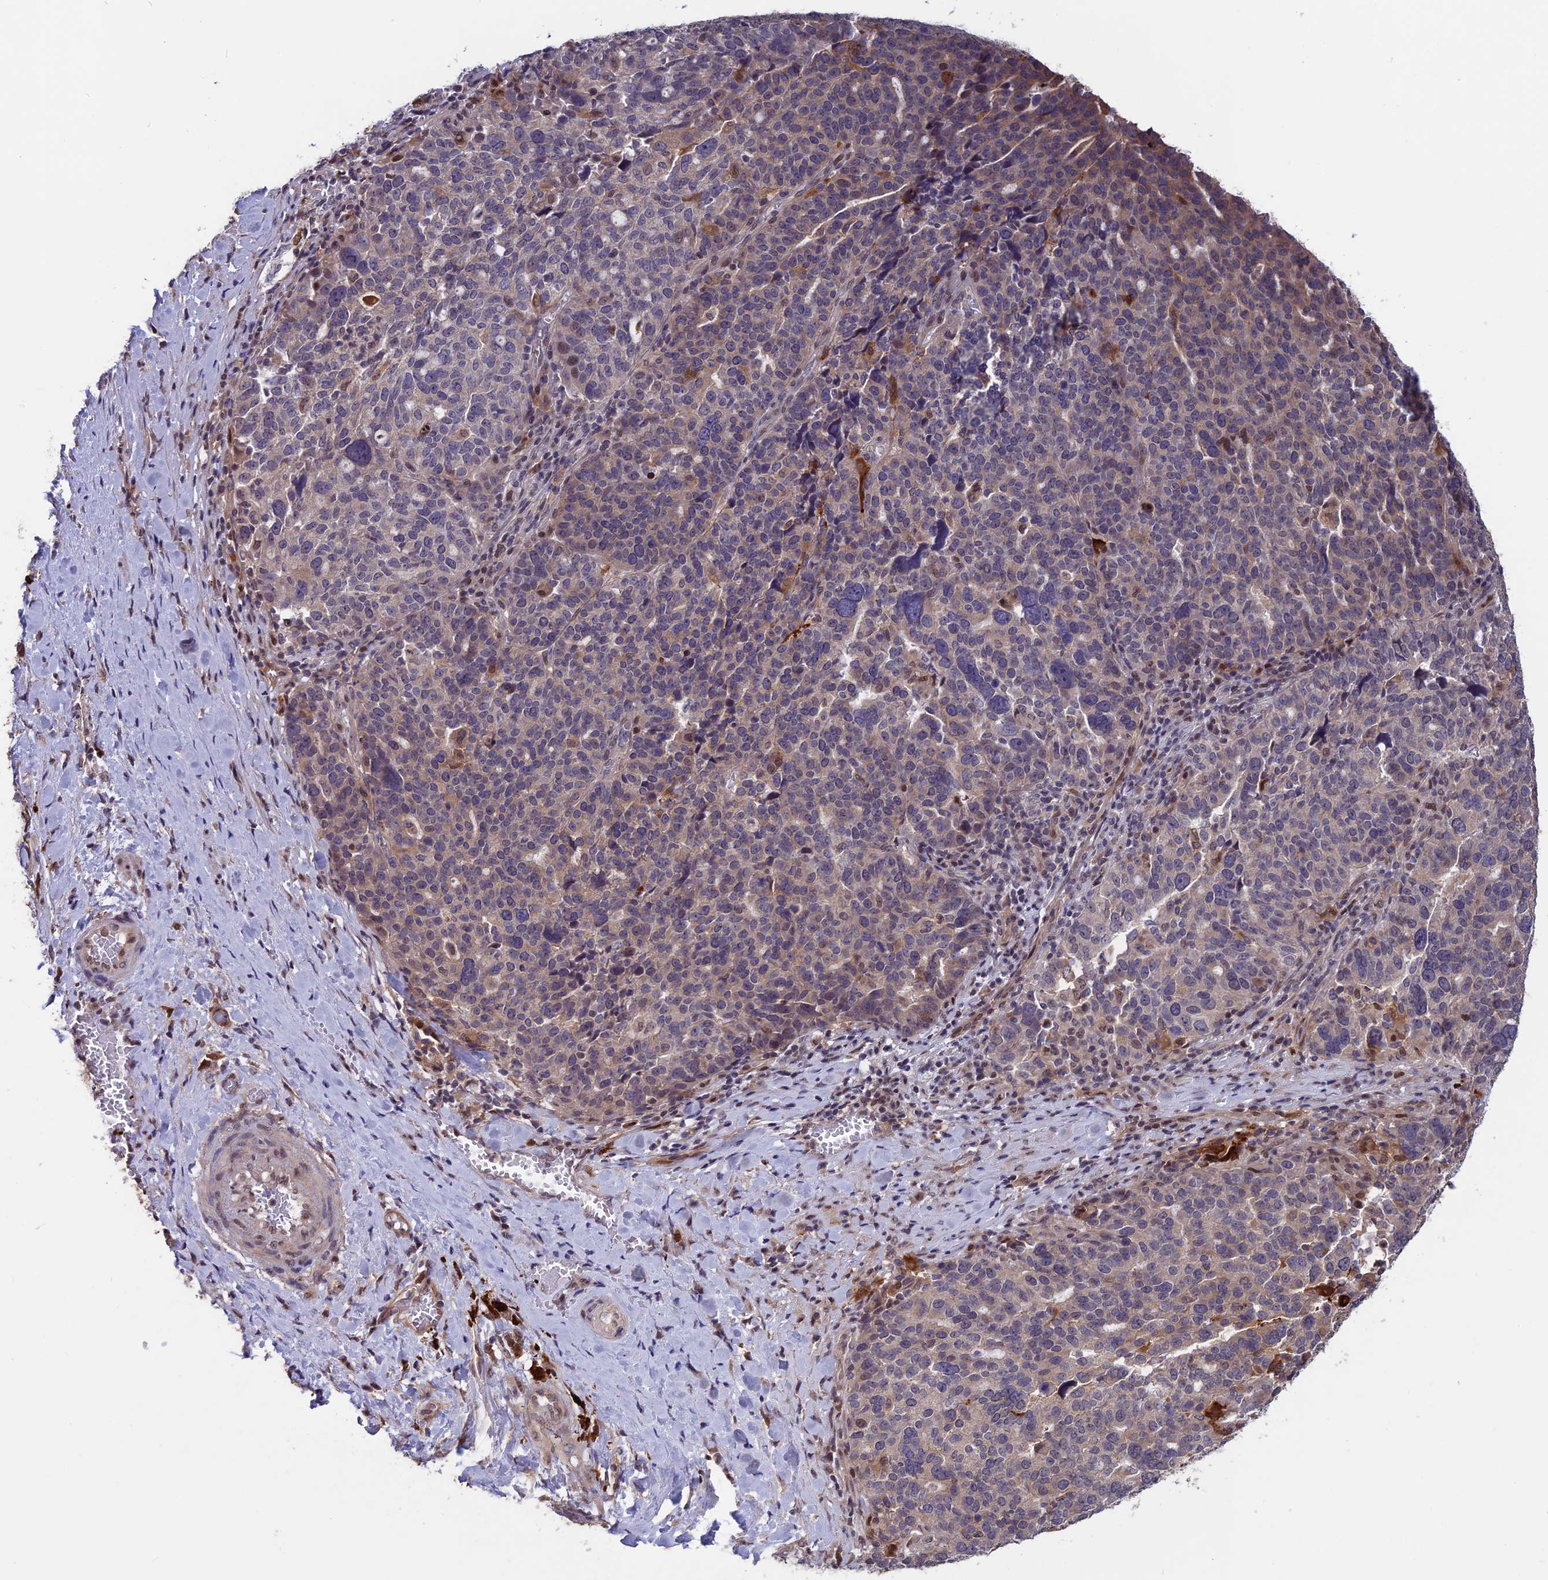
{"staining": {"intensity": "weak", "quantity": "<25%", "location": "cytoplasmic/membranous"}, "tissue": "ovarian cancer", "cell_type": "Tumor cells", "image_type": "cancer", "snomed": [{"axis": "morphology", "description": "Cystadenocarcinoma, serous, NOS"}, {"axis": "topography", "description": "Ovary"}], "caption": "Immunohistochemistry (IHC) image of neoplastic tissue: human ovarian serous cystadenocarcinoma stained with DAB exhibits no significant protein positivity in tumor cells.", "gene": "MAST2", "patient": {"sex": "female", "age": 59}}